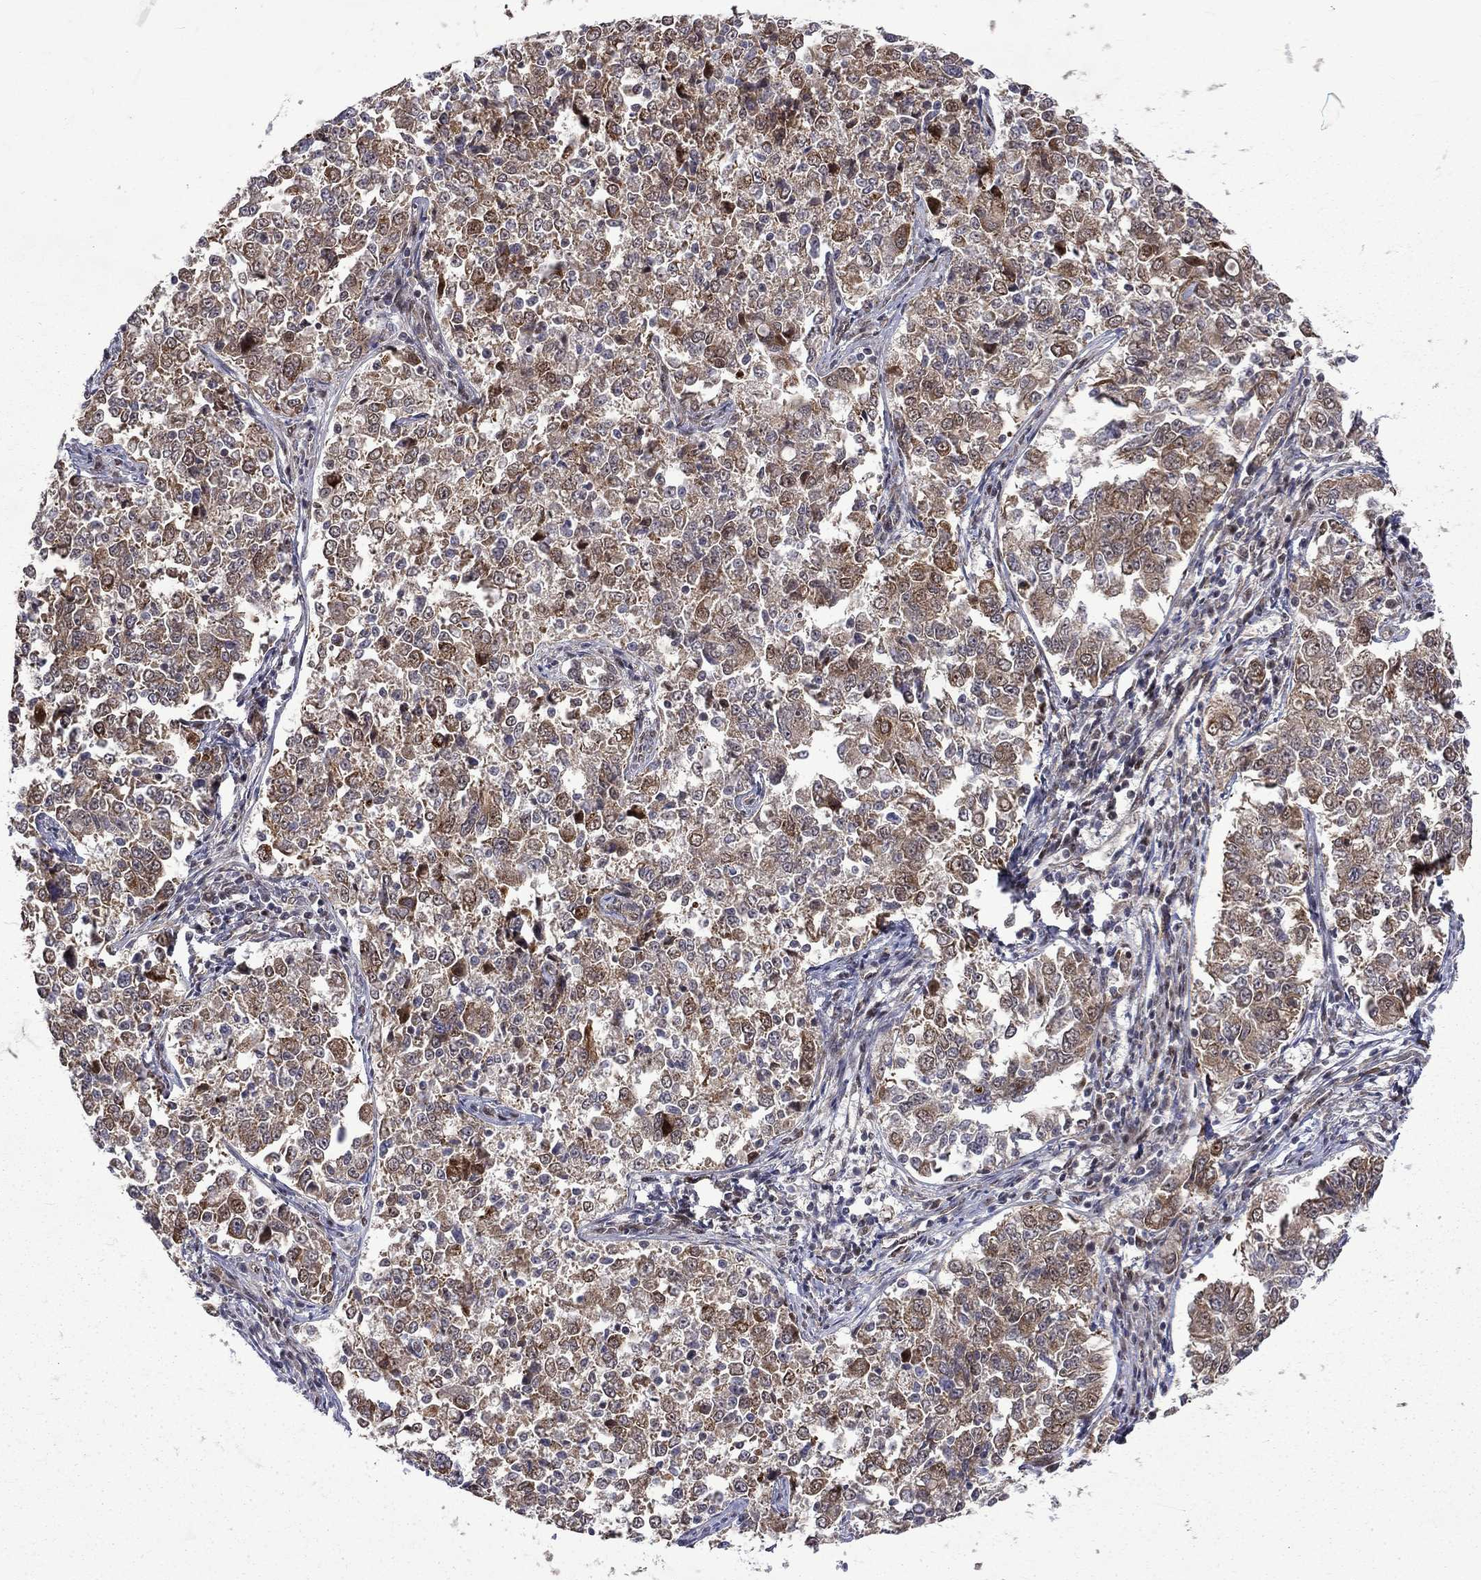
{"staining": {"intensity": "weak", "quantity": ">75%", "location": "cytoplasmic/membranous"}, "tissue": "endometrial cancer", "cell_type": "Tumor cells", "image_type": "cancer", "snomed": [{"axis": "morphology", "description": "Adenocarcinoma, NOS"}, {"axis": "topography", "description": "Endometrium"}], "caption": "Adenocarcinoma (endometrial) was stained to show a protein in brown. There is low levels of weak cytoplasmic/membranous expression in about >75% of tumor cells. (DAB = brown stain, brightfield microscopy at high magnification).", "gene": "KPNA3", "patient": {"sex": "female", "age": 43}}